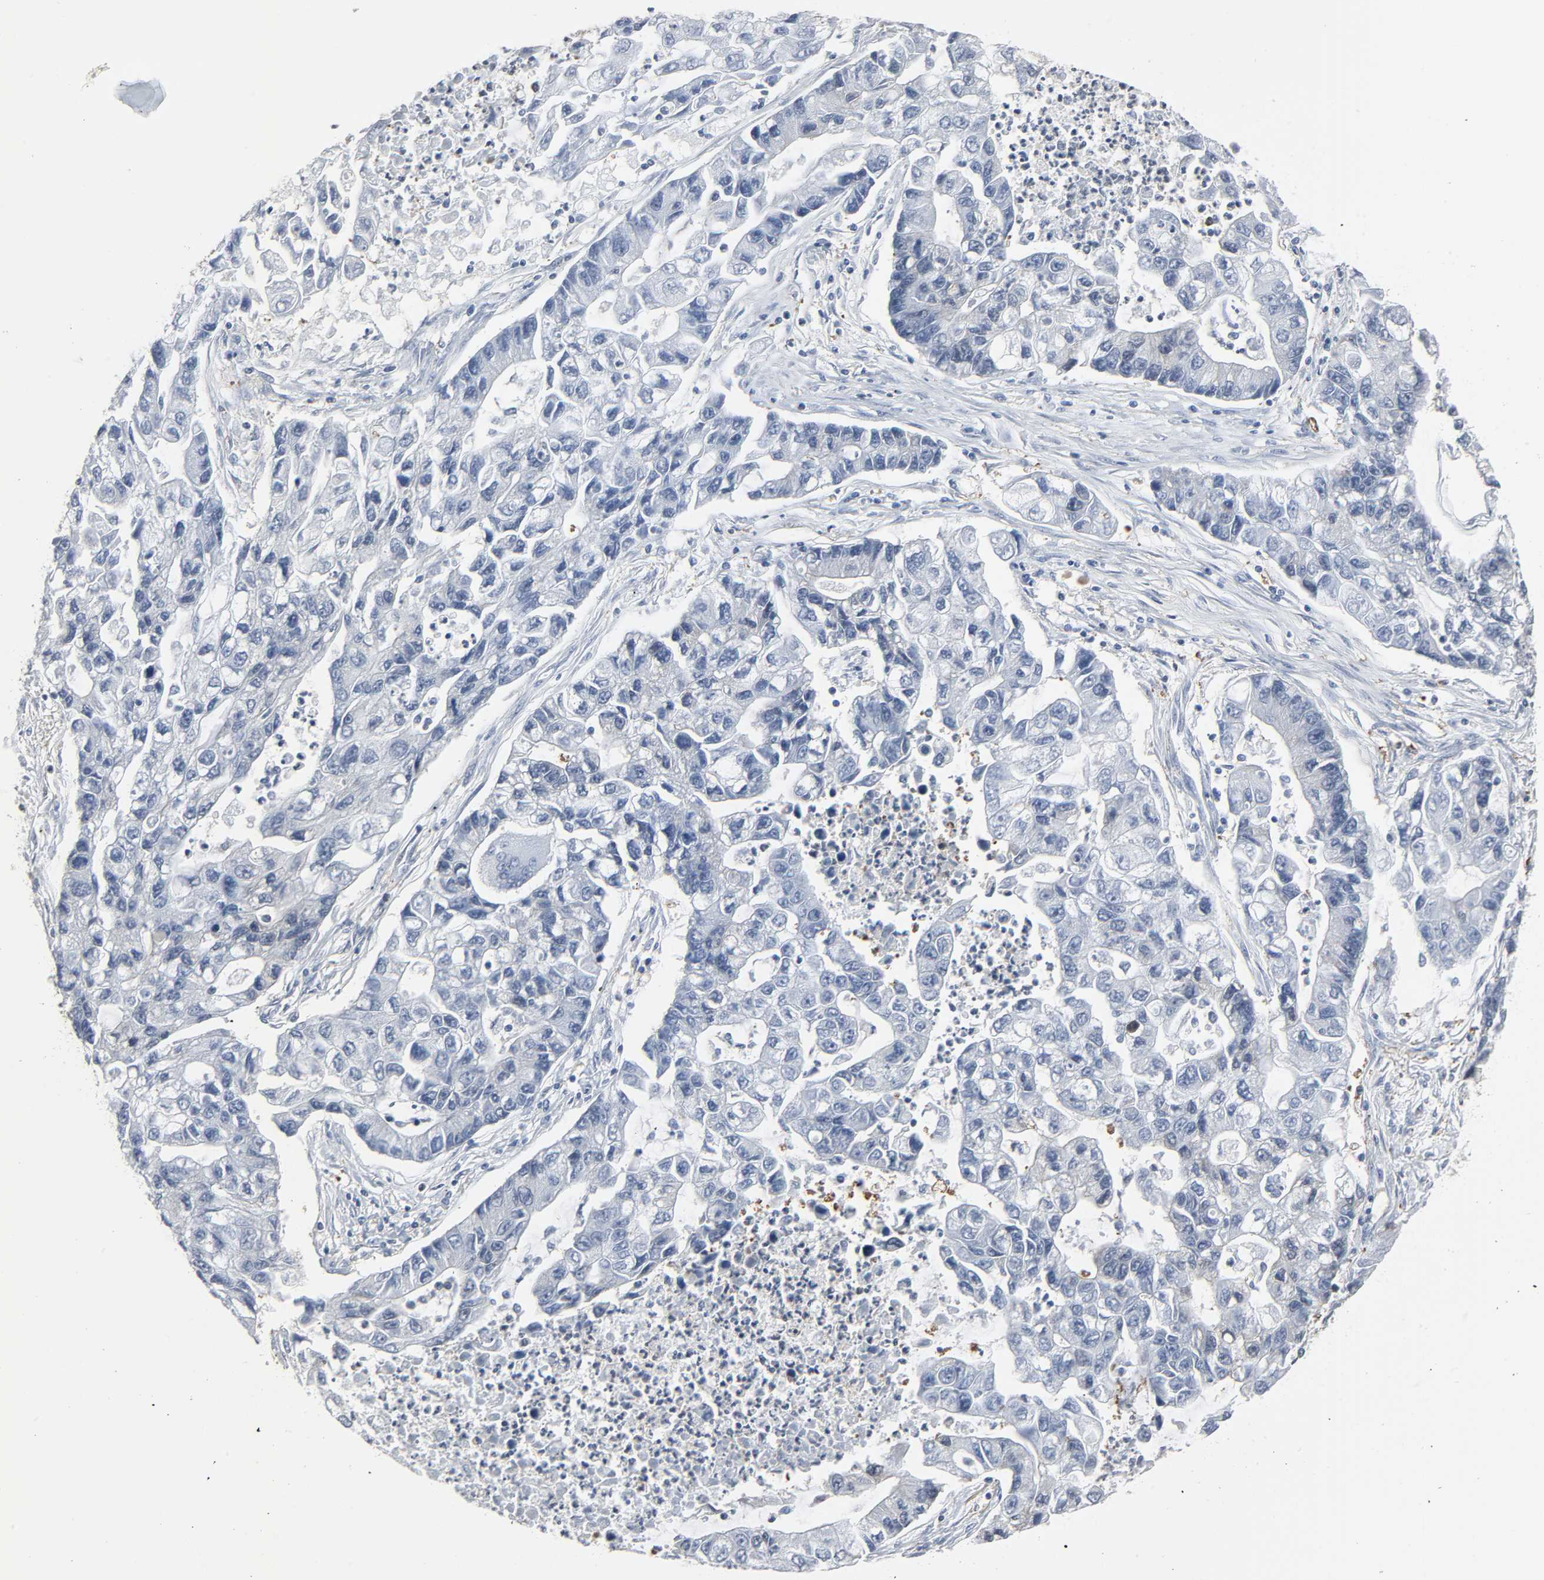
{"staining": {"intensity": "negative", "quantity": "none", "location": "none"}, "tissue": "lung cancer", "cell_type": "Tumor cells", "image_type": "cancer", "snomed": [{"axis": "morphology", "description": "Adenocarcinoma, NOS"}, {"axis": "topography", "description": "Lung"}], "caption": "Protein analysis of lung cancer shows no significant expression in tumor cells.", "gene": "GSK3A", "patient": {"sex": "female", "age": 51}}